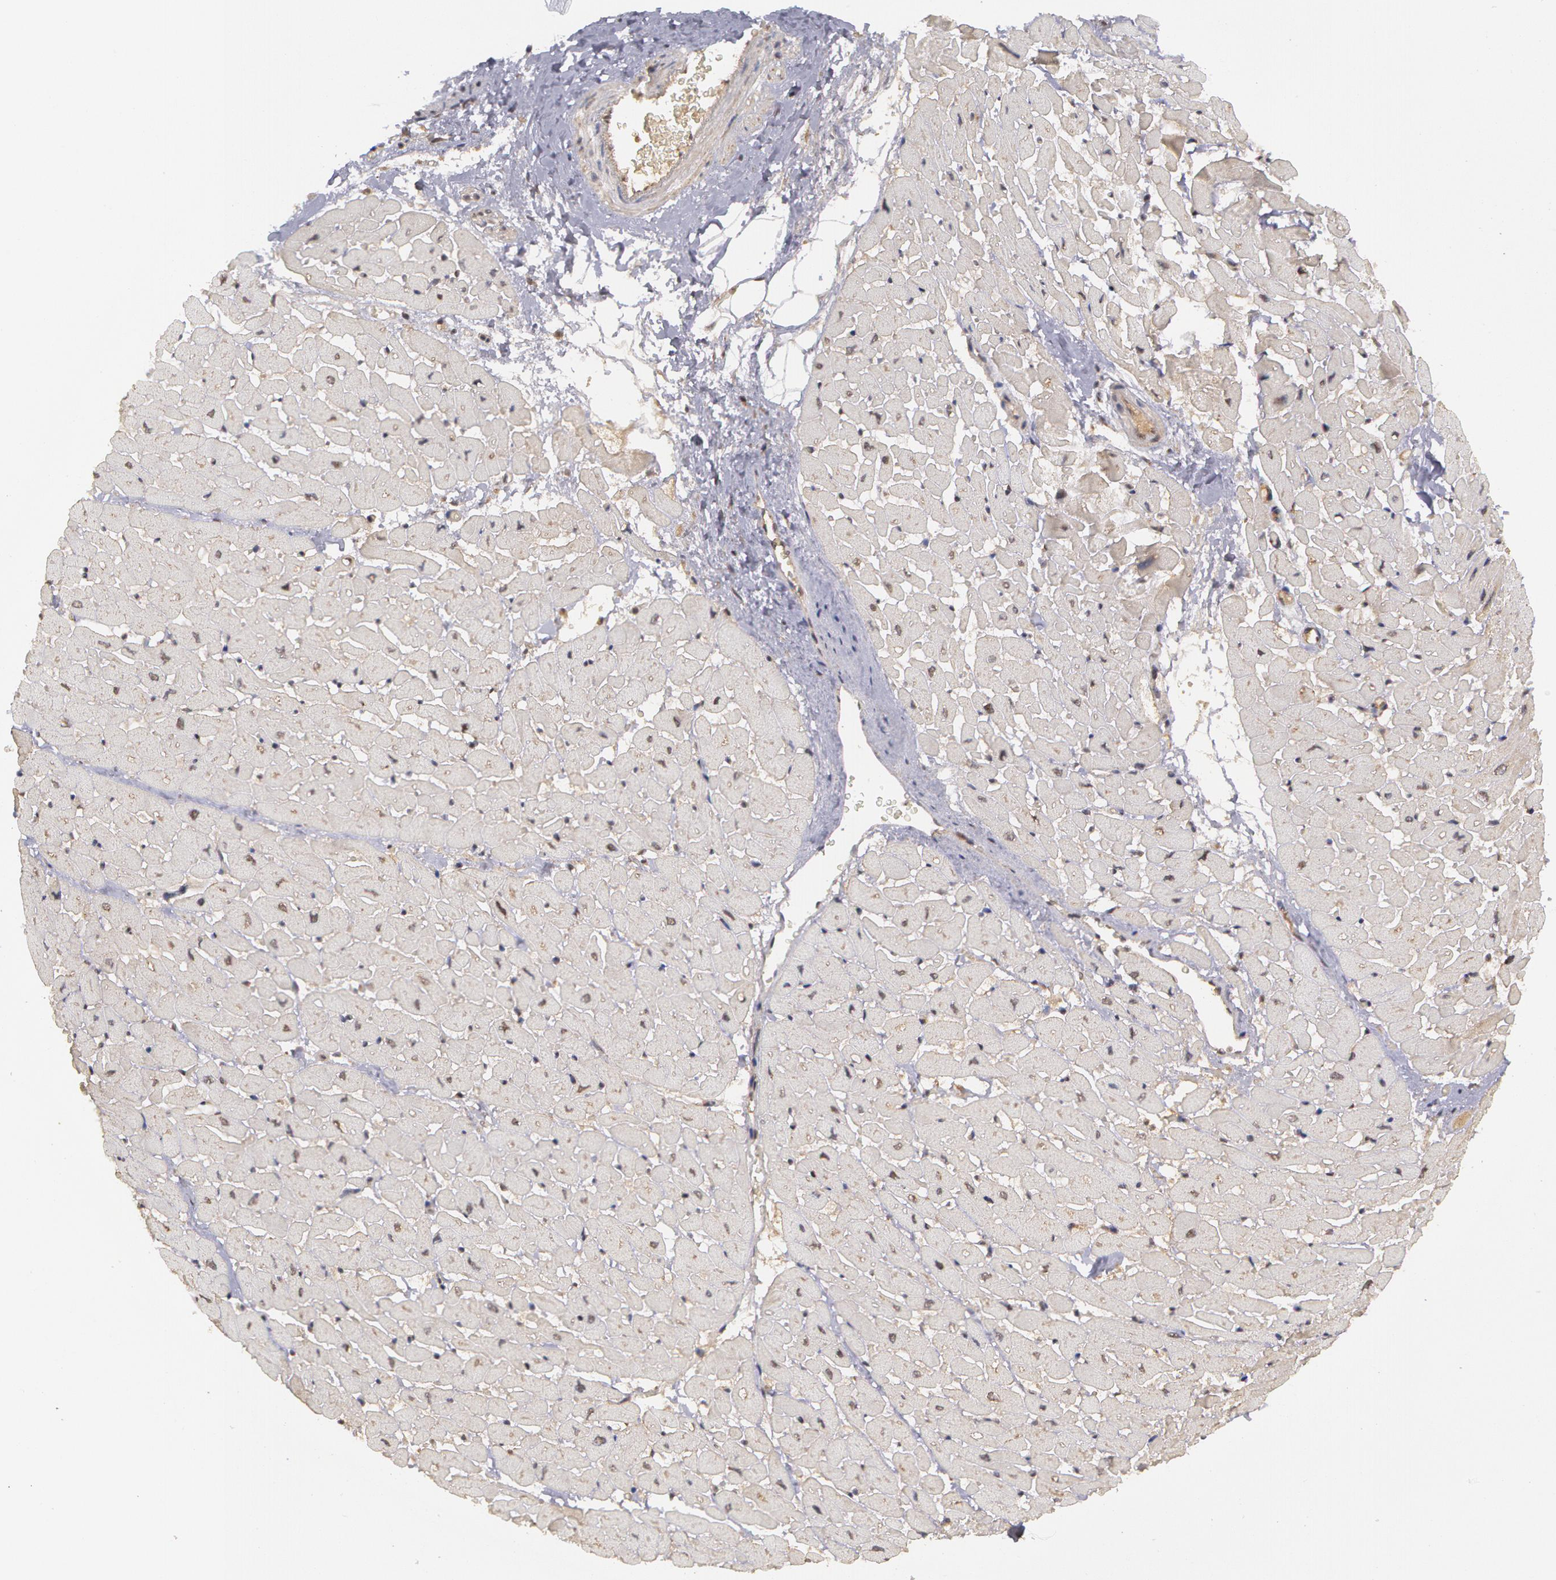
{"staining": {"intensity": "weak", "quantity": "25%-75%", "location": "cytoplasmic/membranous"}, "tissue": "heart muscle", "cell_type": "Cardiomyocytes", "image_type": "normal", "snomed": [{"axis": "morphology", "description": "Normal tissue, NOS"}, {"axis": "topography", "description": "Heart"}], "caption": "A low amount of weak cytoplasmic/membranous expression is identified in approximately 25%-75% of cardiomyocytes in benign heart muscle. (brown staining indicates protein expression, while blue staining denotes nuclei).", "gene": "GLIS1", "patient": {"sex": "male", "age": 45}}